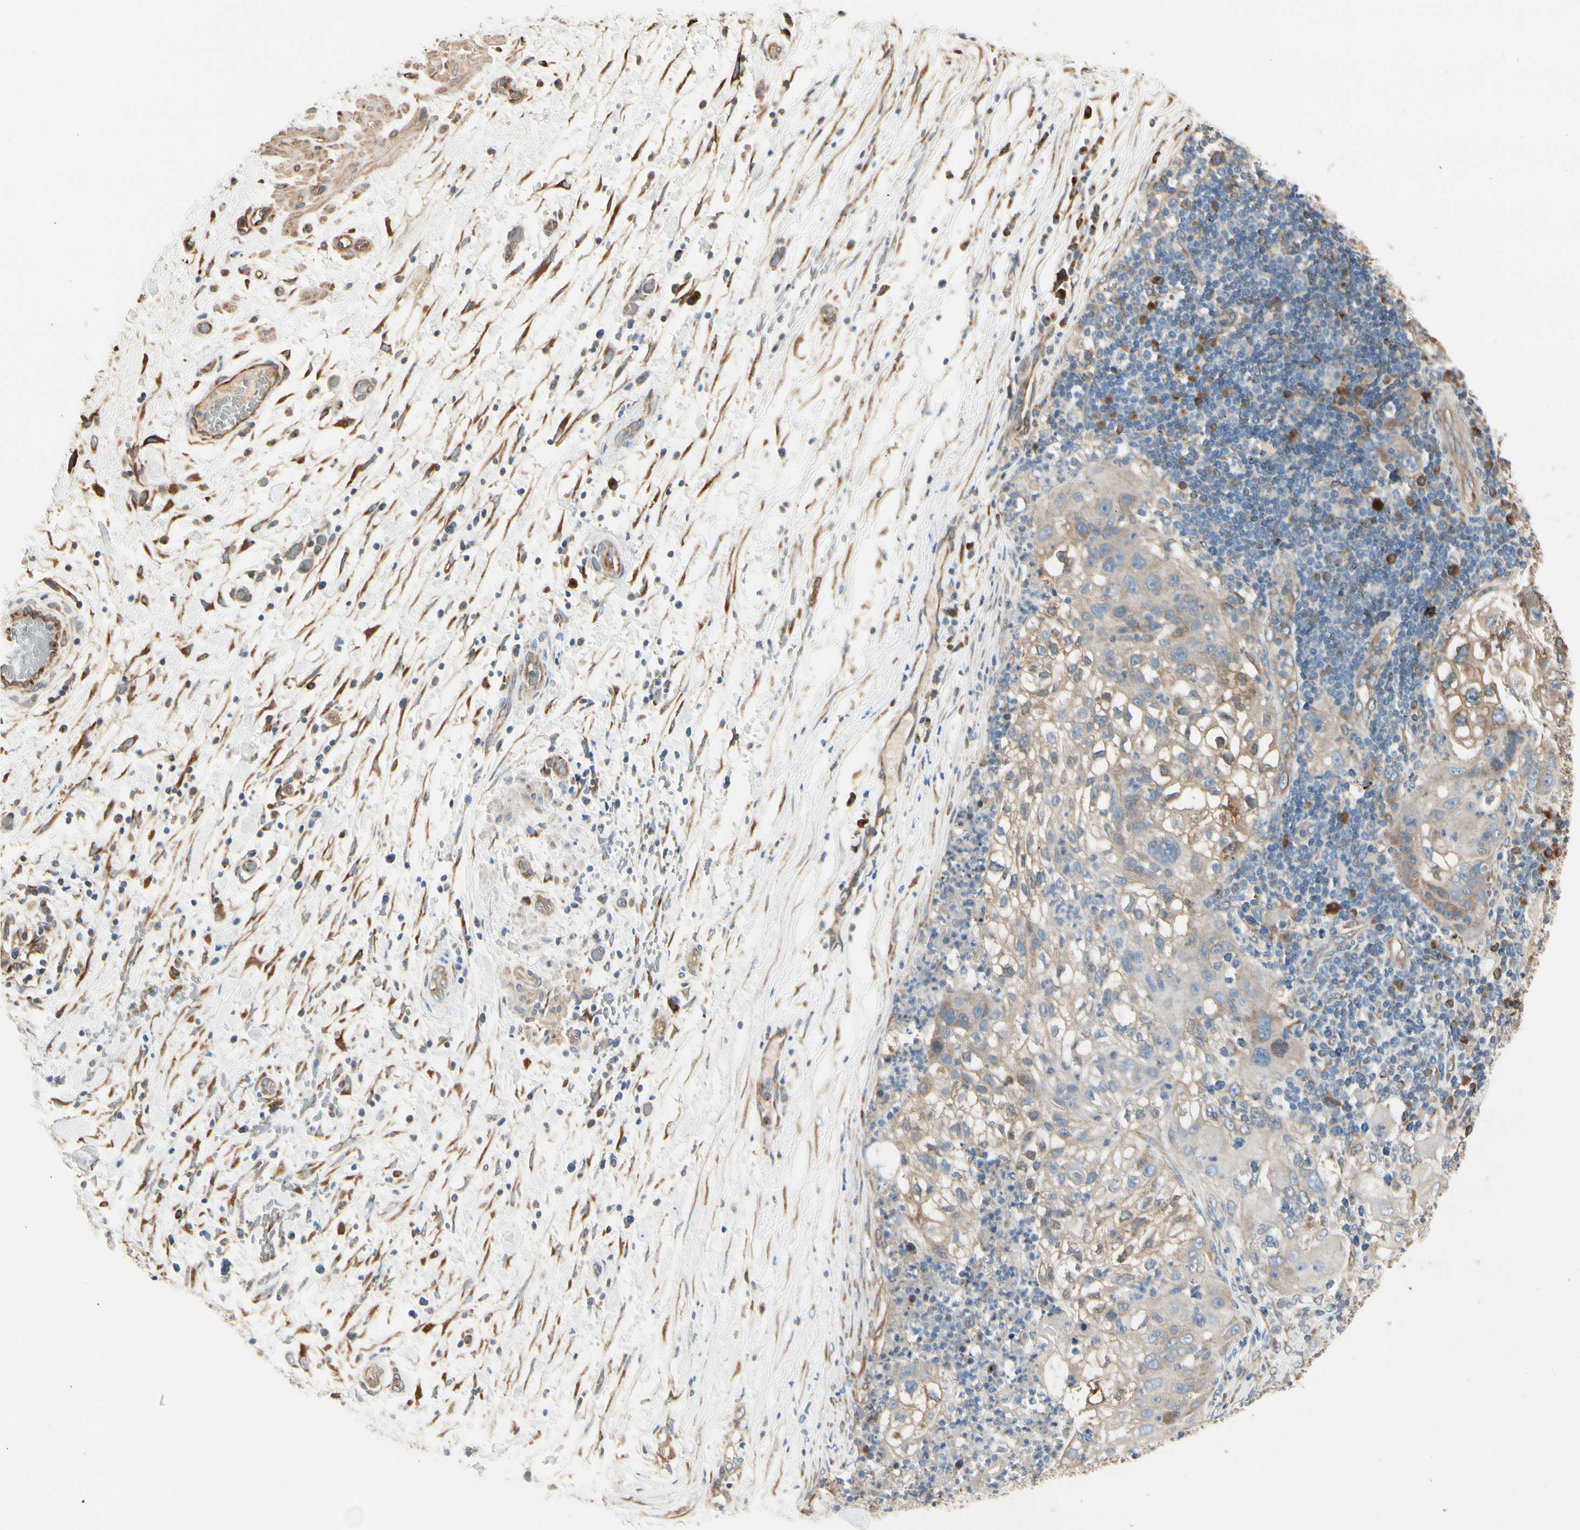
{"staining": {"intensity": "weak", "quantity": ">75%", "location": "cytoplasmic/membranous"}, "tissue": "lung cancer", "cell_type": "Tumor cells", "image_type": "cancer", "snomed": [{"axis": "morphology", "description": "Inflammation, NOS"}, {"axis": "morphology", "description": "Squamous cell carcinoma, NOS"}, {"axis": "topography", "description": "Lymph node"}, {"axis": "topography", "description": "Soft tissue"}, {"axis": "topography", "description": "Lung"}], "caption": "DAB immunohistochemical staining of lung cancer (squamous cell carcinoma) exhibits weak cytoplasmic/membranous protein staining in about >75% of tumor cells. (Brightfield microscopy of DAB IHC at high magnification).", "gene": "NUCB2", "patient": {"sex": "male", "age": 66}}